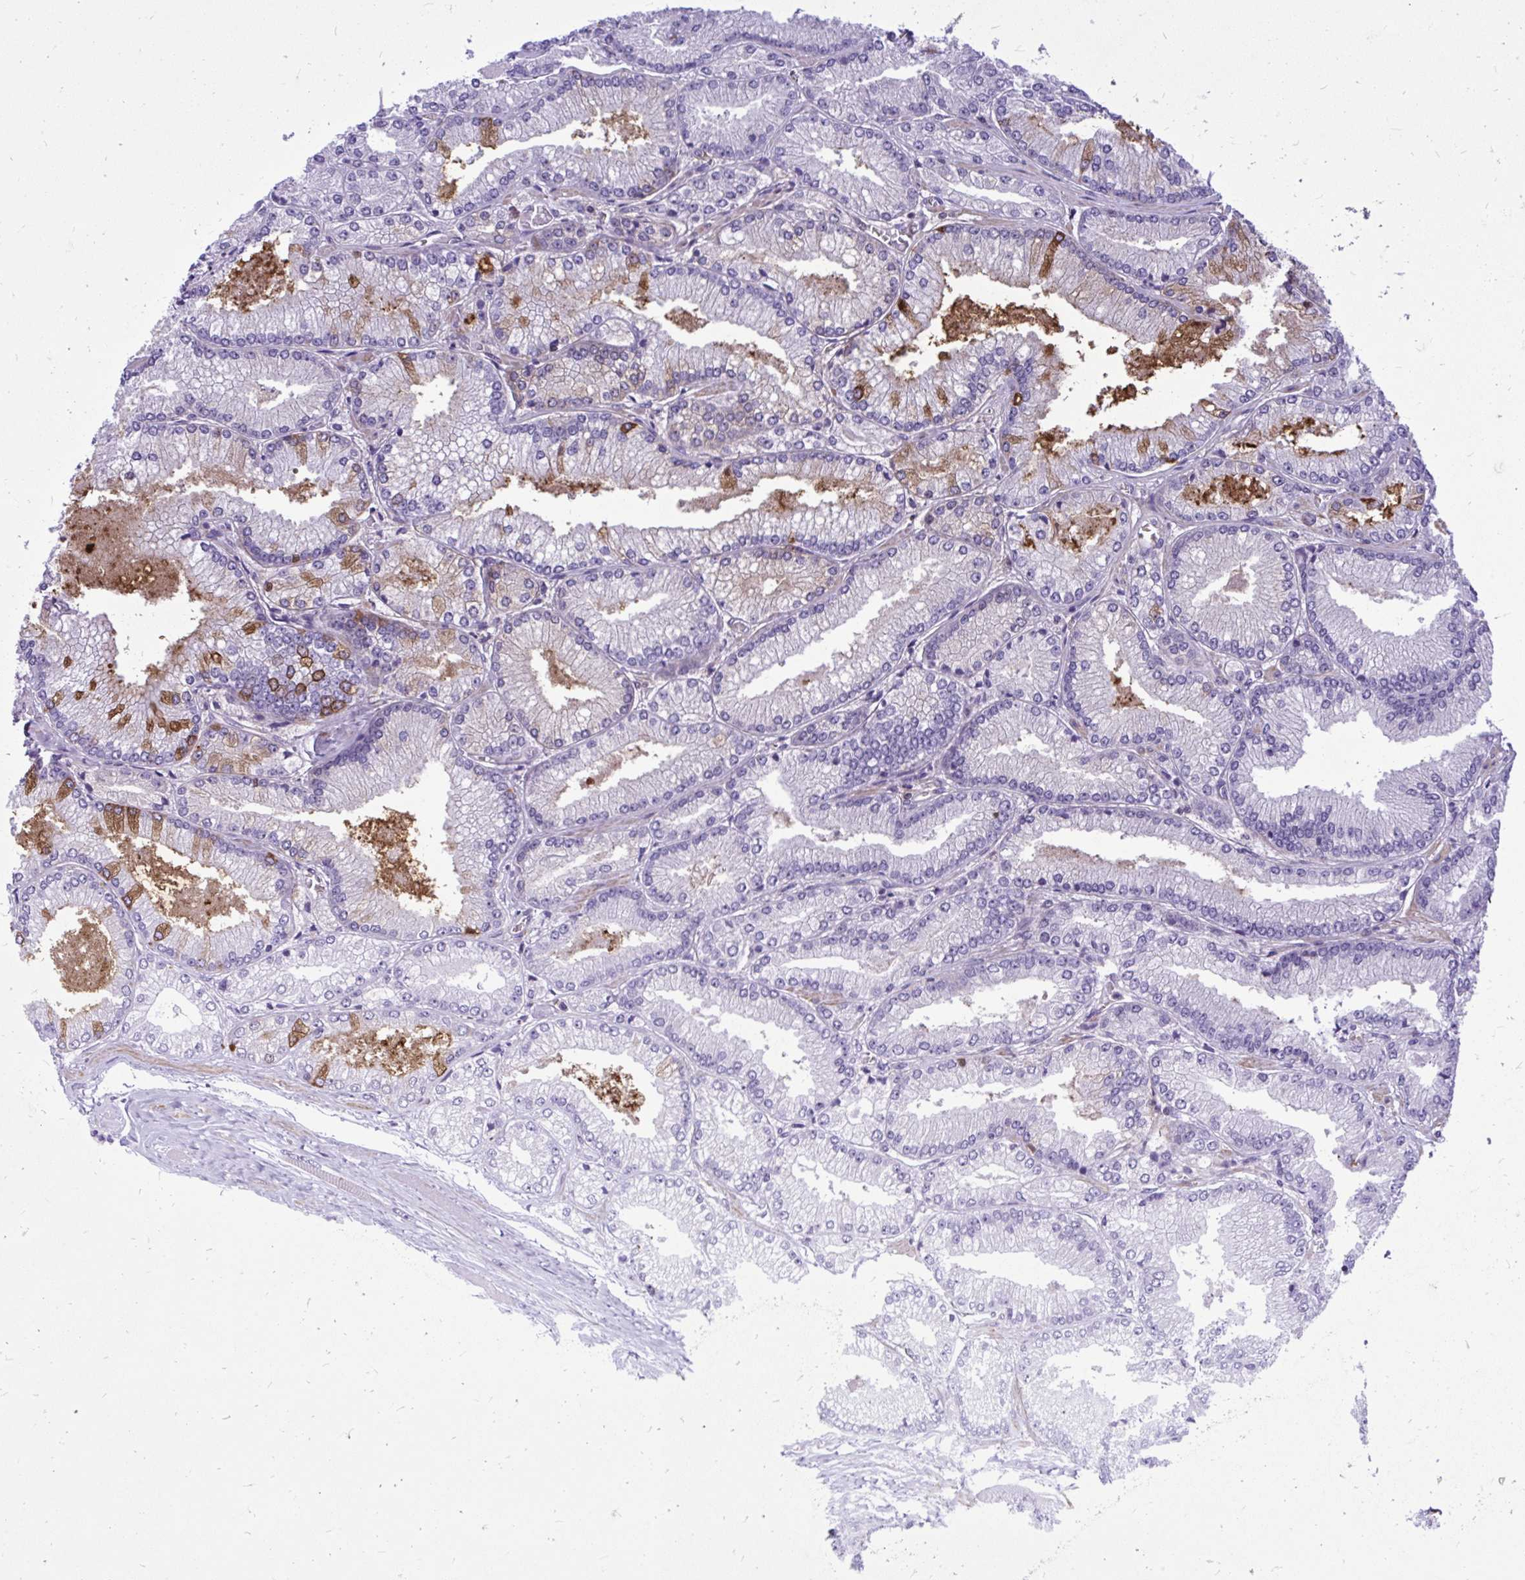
{"staining": {"intensity": "negative", "quantity": "none", "location": "none"}, "tissue": "prostate cancer", "cell_type": "Tumor cells", "image_type": "cancer", "snomed": [{"axis": "morphology", "description": "Adenocarcinoma, Low grade"}, {"axis": "topography", "description": "Prostate"}], "caption": "IHC of prostate cancer reveals no expression in tumor cells.", "gene": "GRK4", "patient": {"sex": "male", "age": 67}}